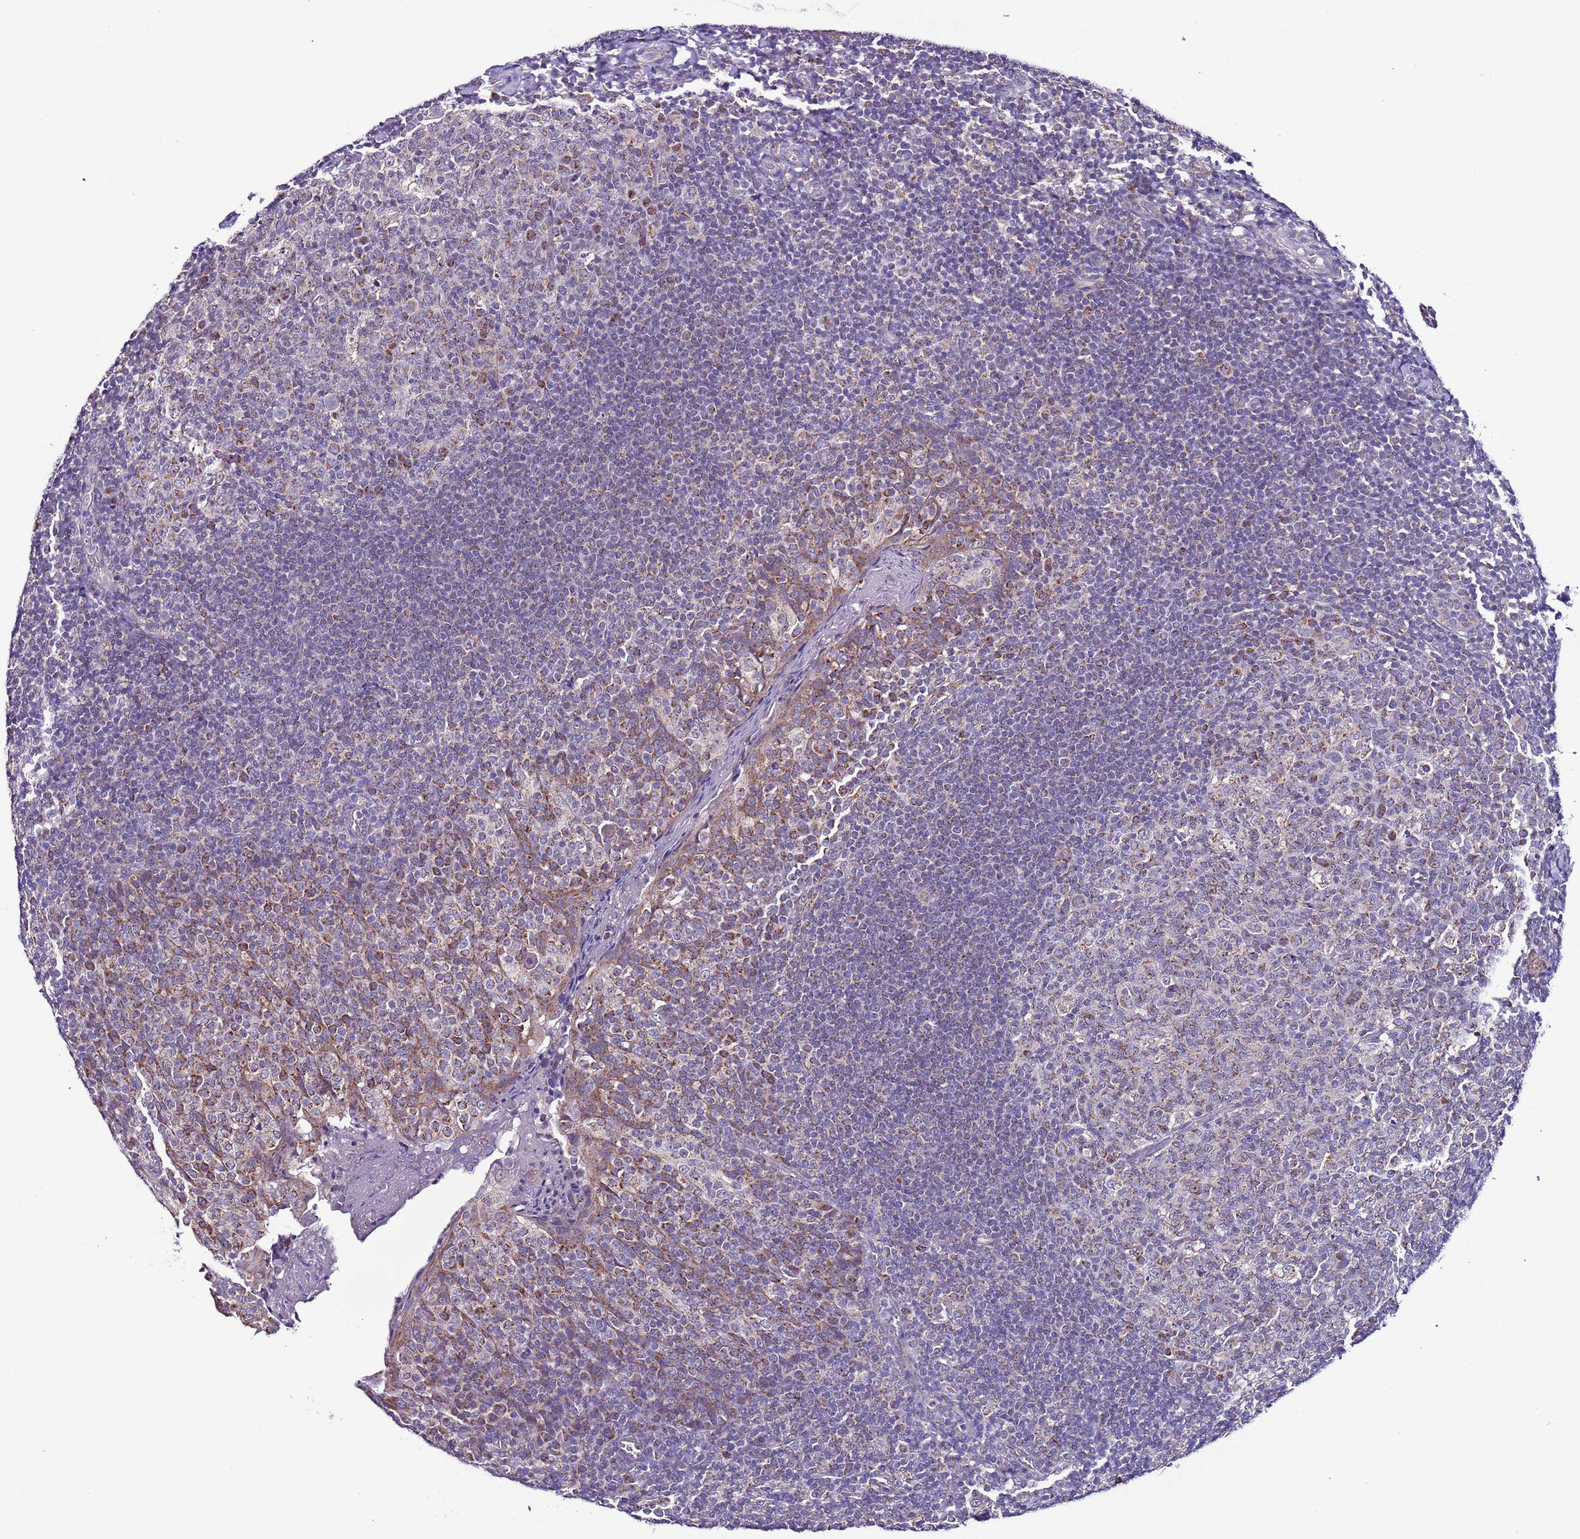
{"staining": {"intensity": "moderate", "quantity": "<25%", "location": "cytoplasmic/membranous"}, "tissue": "tonsil", "cell_type": "Germinal center cells", "image_type": "normal", "snomed": [{"axis": "morphology", "description": "Normal tissue, NOS"}, {"axis": "topography", "description": "Tonsil"}], "caption": "Protein staining demonstrates moderate cytoplasmic/membranous positivity in about <25% of germinal center cells in benign tonsil.", "gene": "UEVLD", "patient": {"sex": "female", "age": 19}}